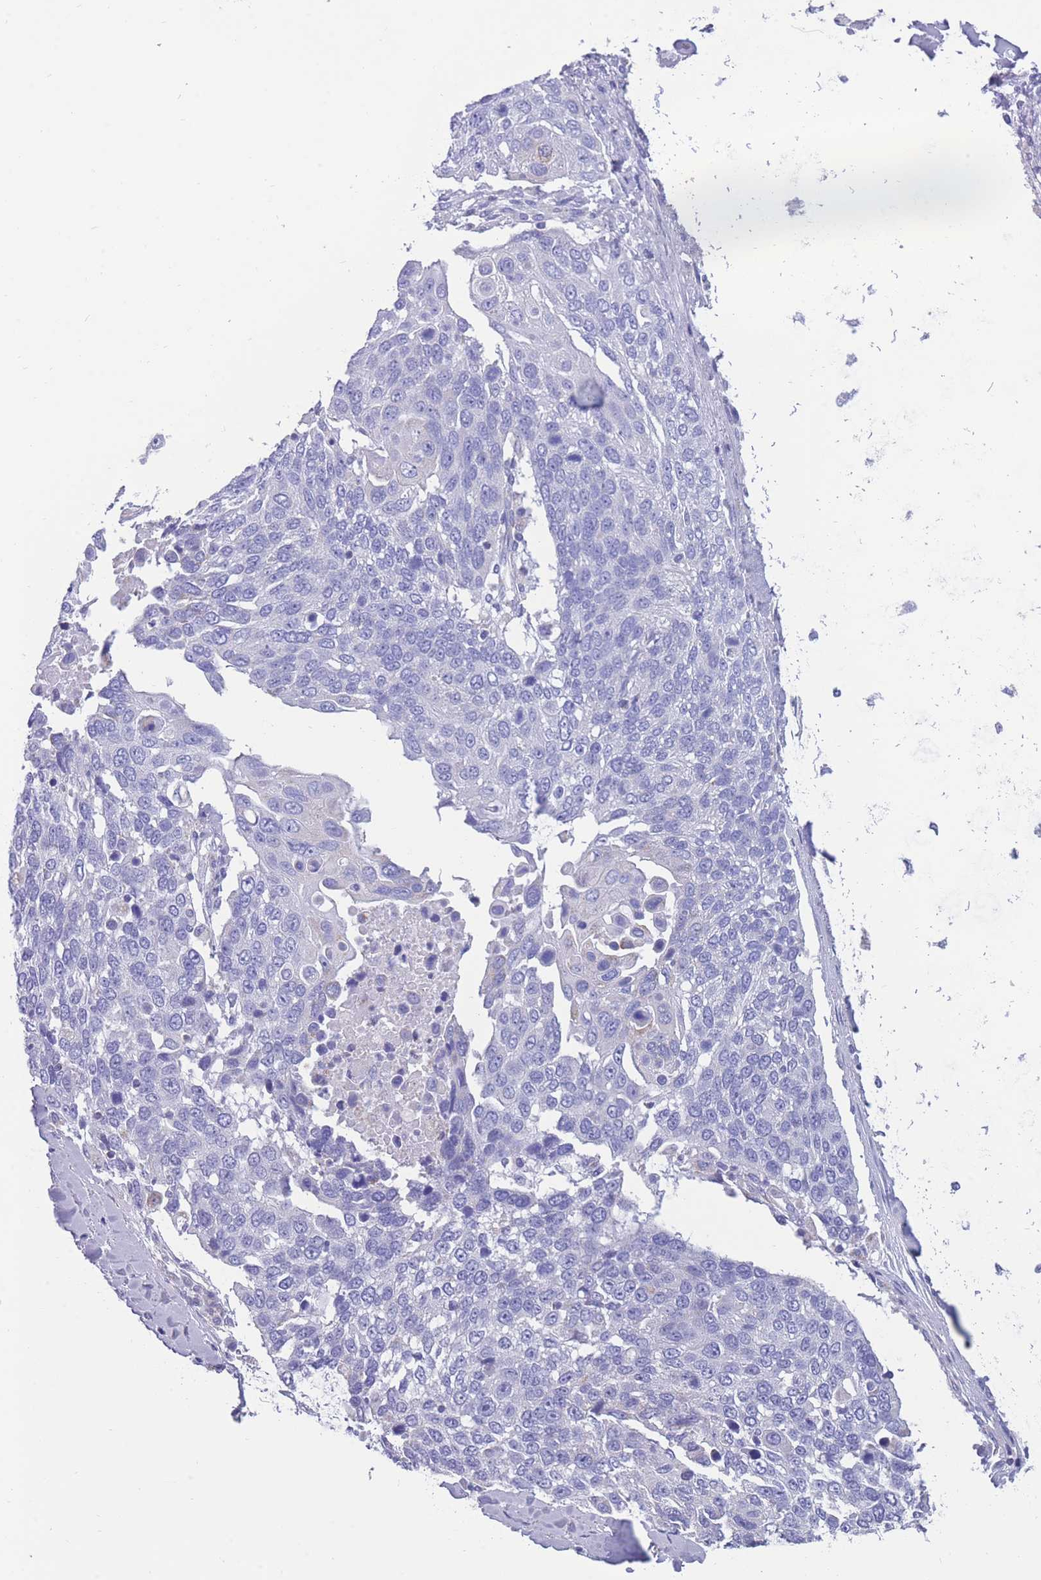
{"staining": {"intensity": "negative", "quantity": "none", "location": "none"}, "tissue": "lung cancer", "cell_type": "Tumor cells", "image_type": "cancer", "snomed": [{"axis": "morphology", "description": "Squamous cell carcinoma, NOS"}, {"axis": "topography", "description": "Lung"}], "caption": "Micrograph shows no protein staining in tumor cells of lung squamous cell carcinoma tissue.", "gene": "INTS2", "patient": {"sex": "male", "age": 66}}